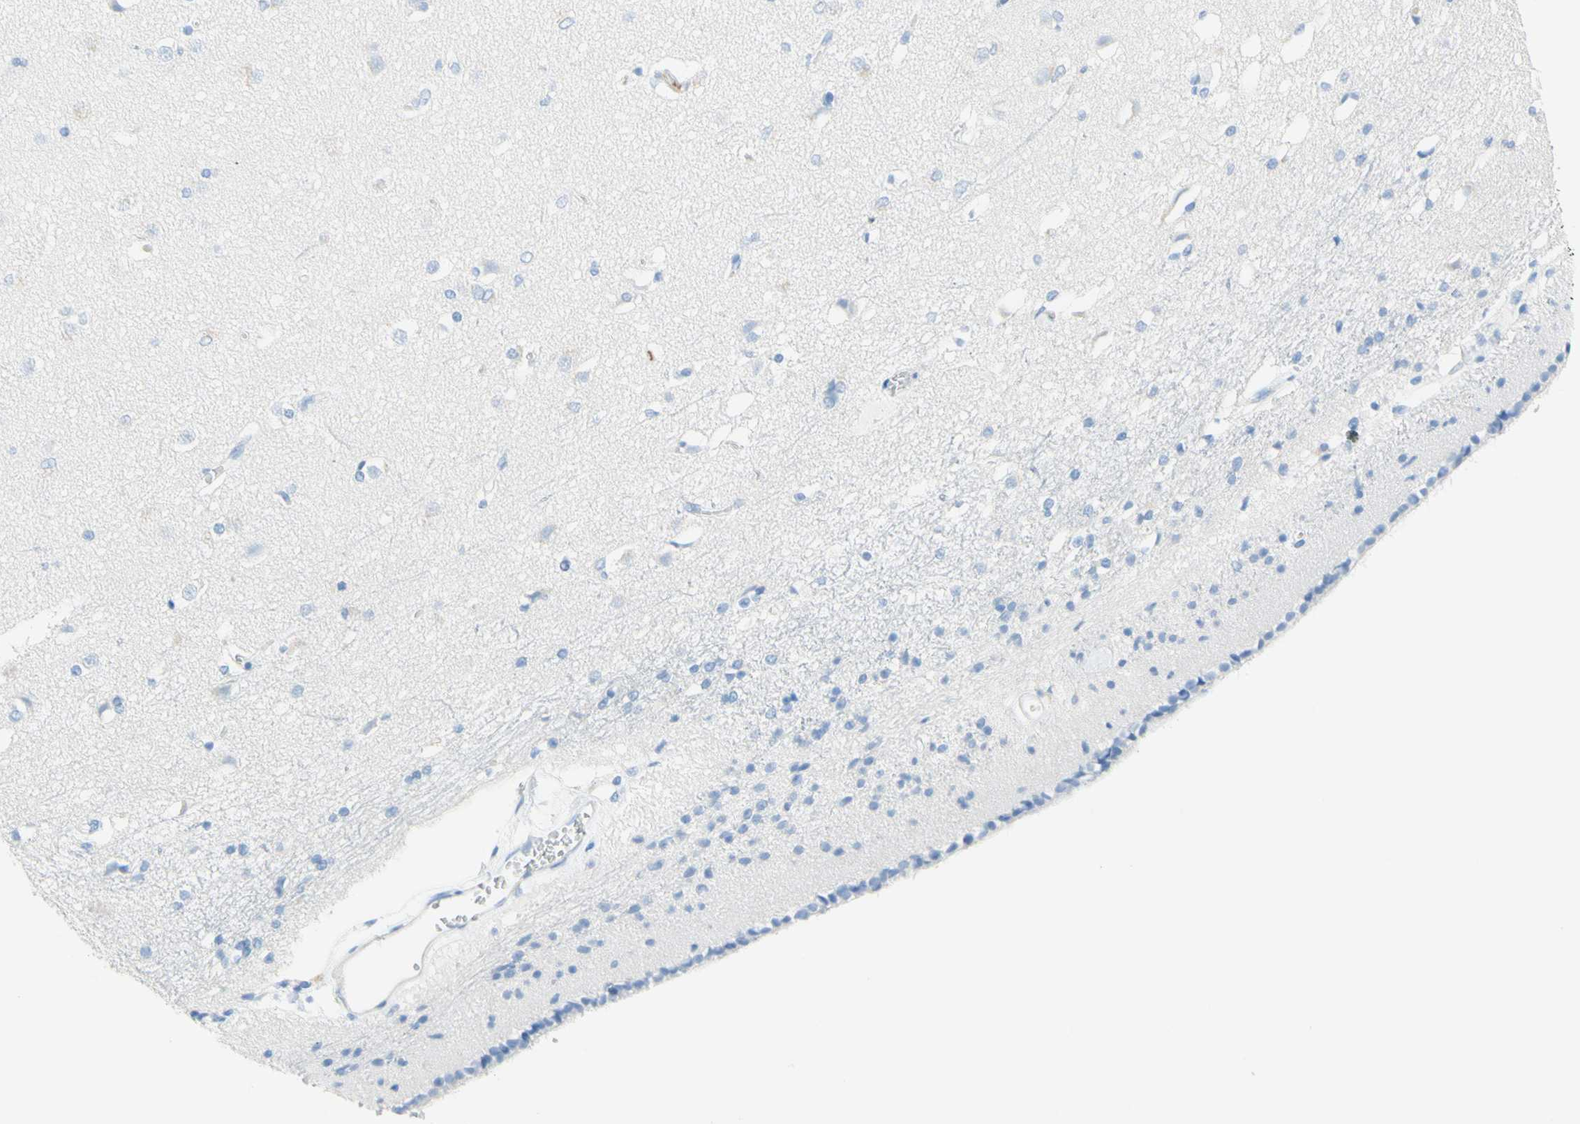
{"staining": {"intensity": "negative", "quantity": "none", "location": "none"}, "tissue": "caudate", "cell_type": "Glial cells", "image_type": "normal", "snomed": [{"axis": "morphology", "description": "Normal tissue, NOS"}, {"axis": "topography", "description": "Lateral ventricle wall"}], "caption": "Immunohistochemistry (IHC) histopathology image of normal human caudate stained for a protein (brown), which shows no expression in glial cells. (DAB immunohistochemistry (IHC) visualized using brightfield microscopy, high magnification).", "gene": "IL6ST", "patient": {"sex": "female", "age": 19}}